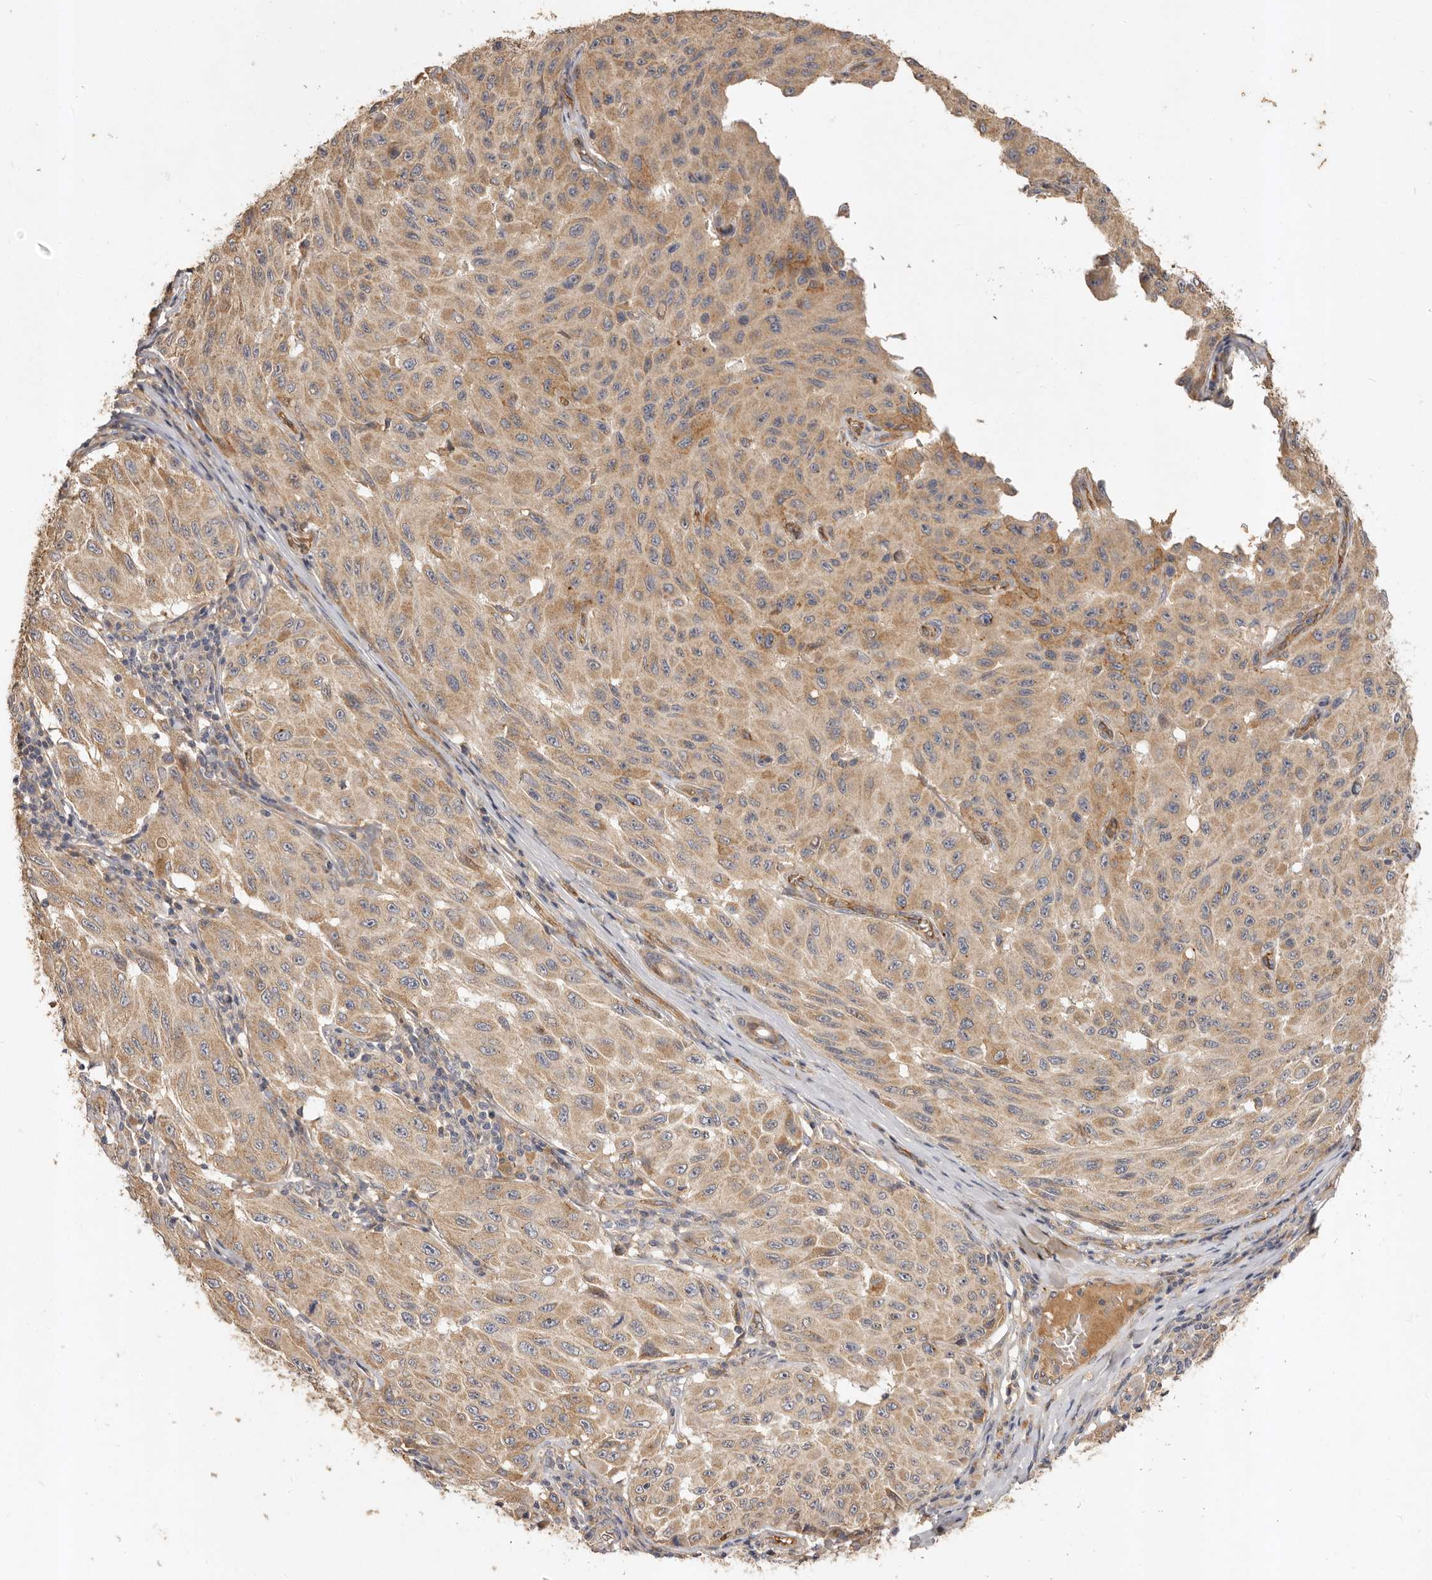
{"staining": {"intensity": "moderate", "quantity": ">75%", "location": "cytoplasmic/membranous"}, "tissue": "melanoma", "cell_type": "Tumor cells", "image_type": "cancer", "snomed": [{"axis": "morphology", "description": "Malignant melanoma, NOS"}, {"axis": "topography", "description": "Skin"}], "caption": "An IHC histopathology image of tumor tissue is shown. Protein staining in brown labels moderate cytoplasmic/membranous positivity in melanoma within tumor cells.", "gene": "ADAMTS9", "patient": {"sex": "male", "age": 30}}